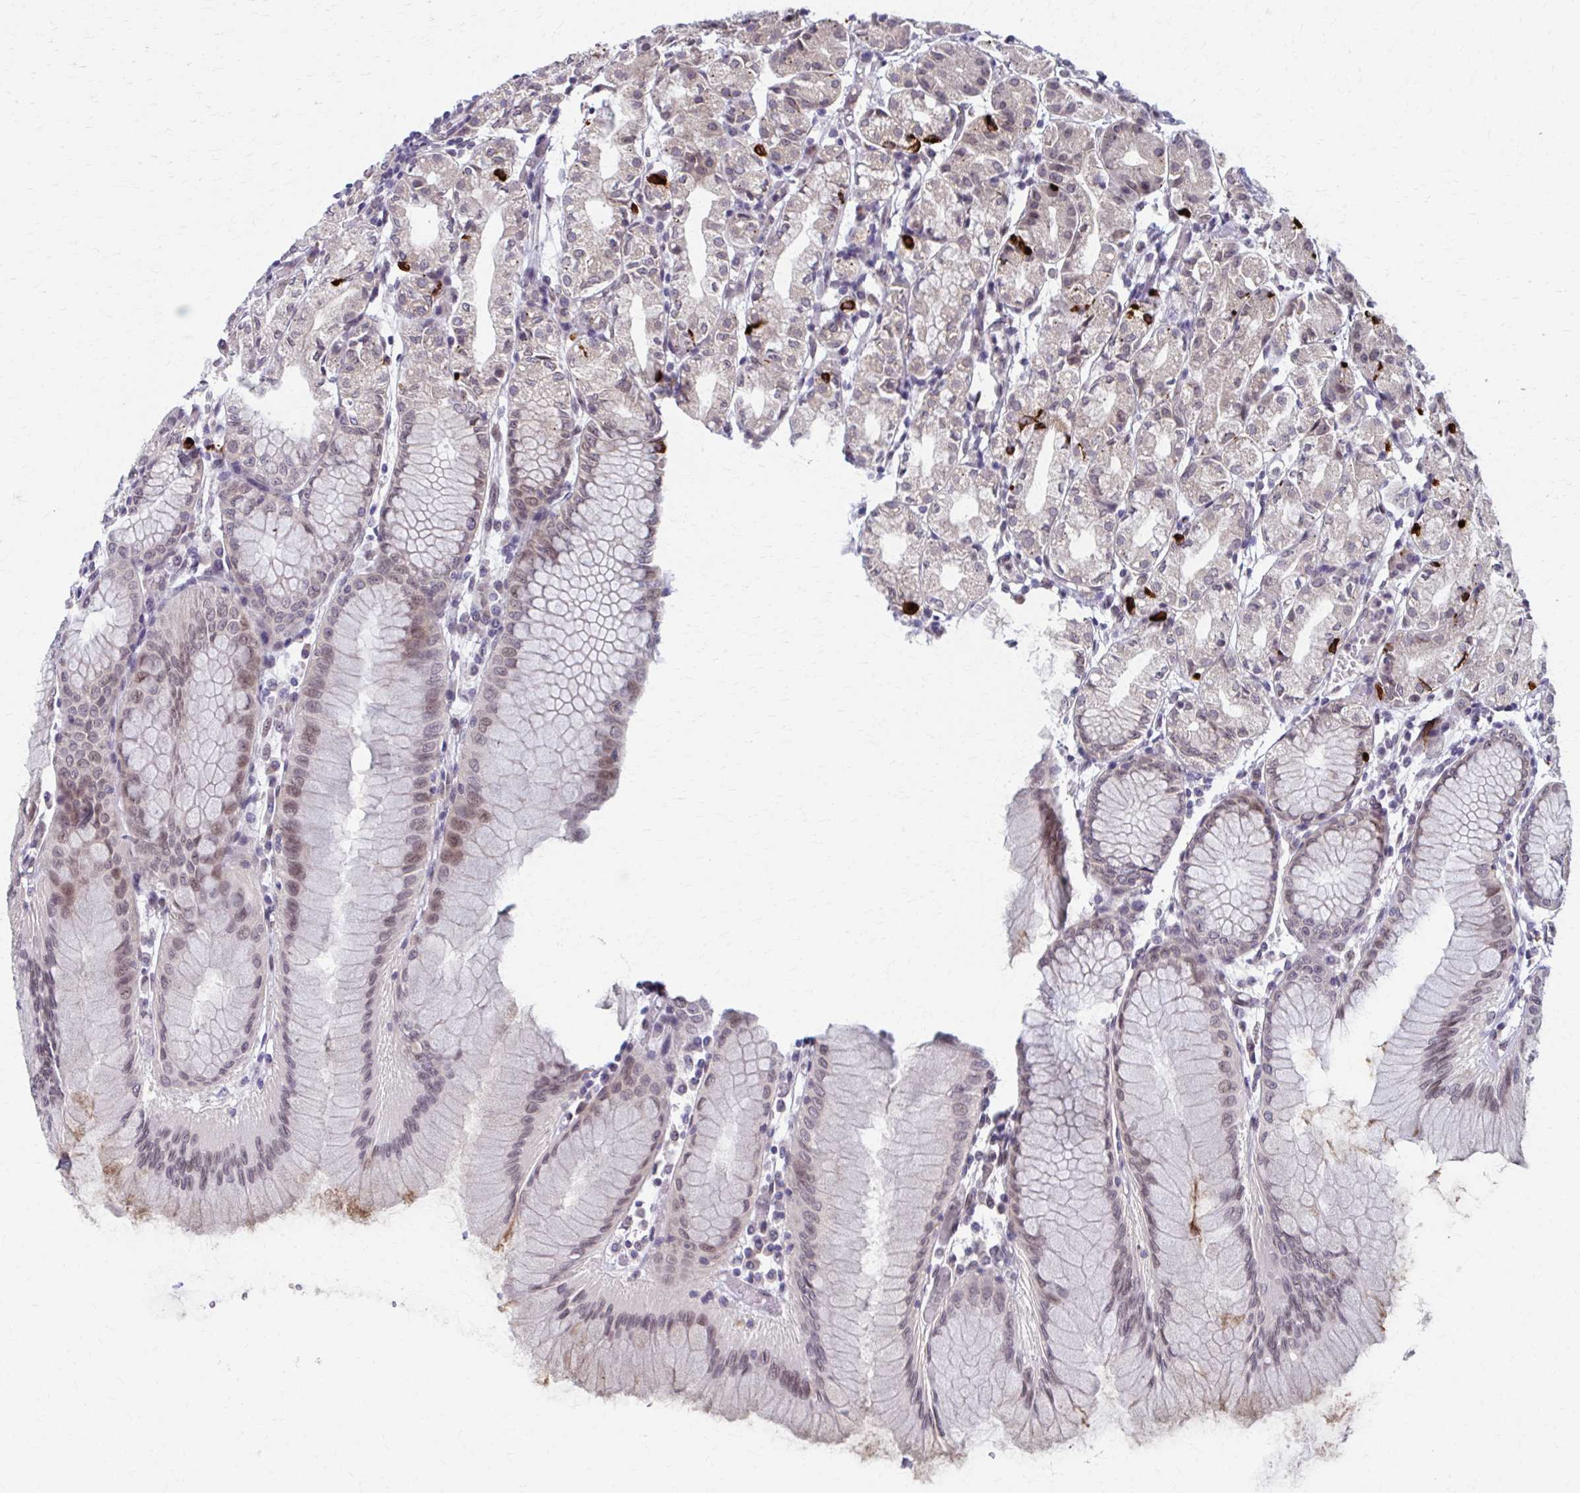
{"staining": {"intensity": "strong", "quantity": "<25%", "location": "cytoplasmic/membranous,nuclear"}, "tissue": "stomach", "cell_type": "Glandular cells", "image_type": "normal", "snomed": [{"axis": "morphology", "description": "Normal tissue, NOS"}, {"axis": "topography", "description": "Stomach"}], "caption": "Immunohistochemical staining of benign human stomach displays strong cytoplasmic/membranous,nuclear protein positivity in approximately <25% of glandular cells. (Stains: DAB in brown, nuclei in blue, Microscopy: brightfield microscopy at high magnification).", "gene": "SETBP1", "patient": {"sex": "female", "age": 57}}